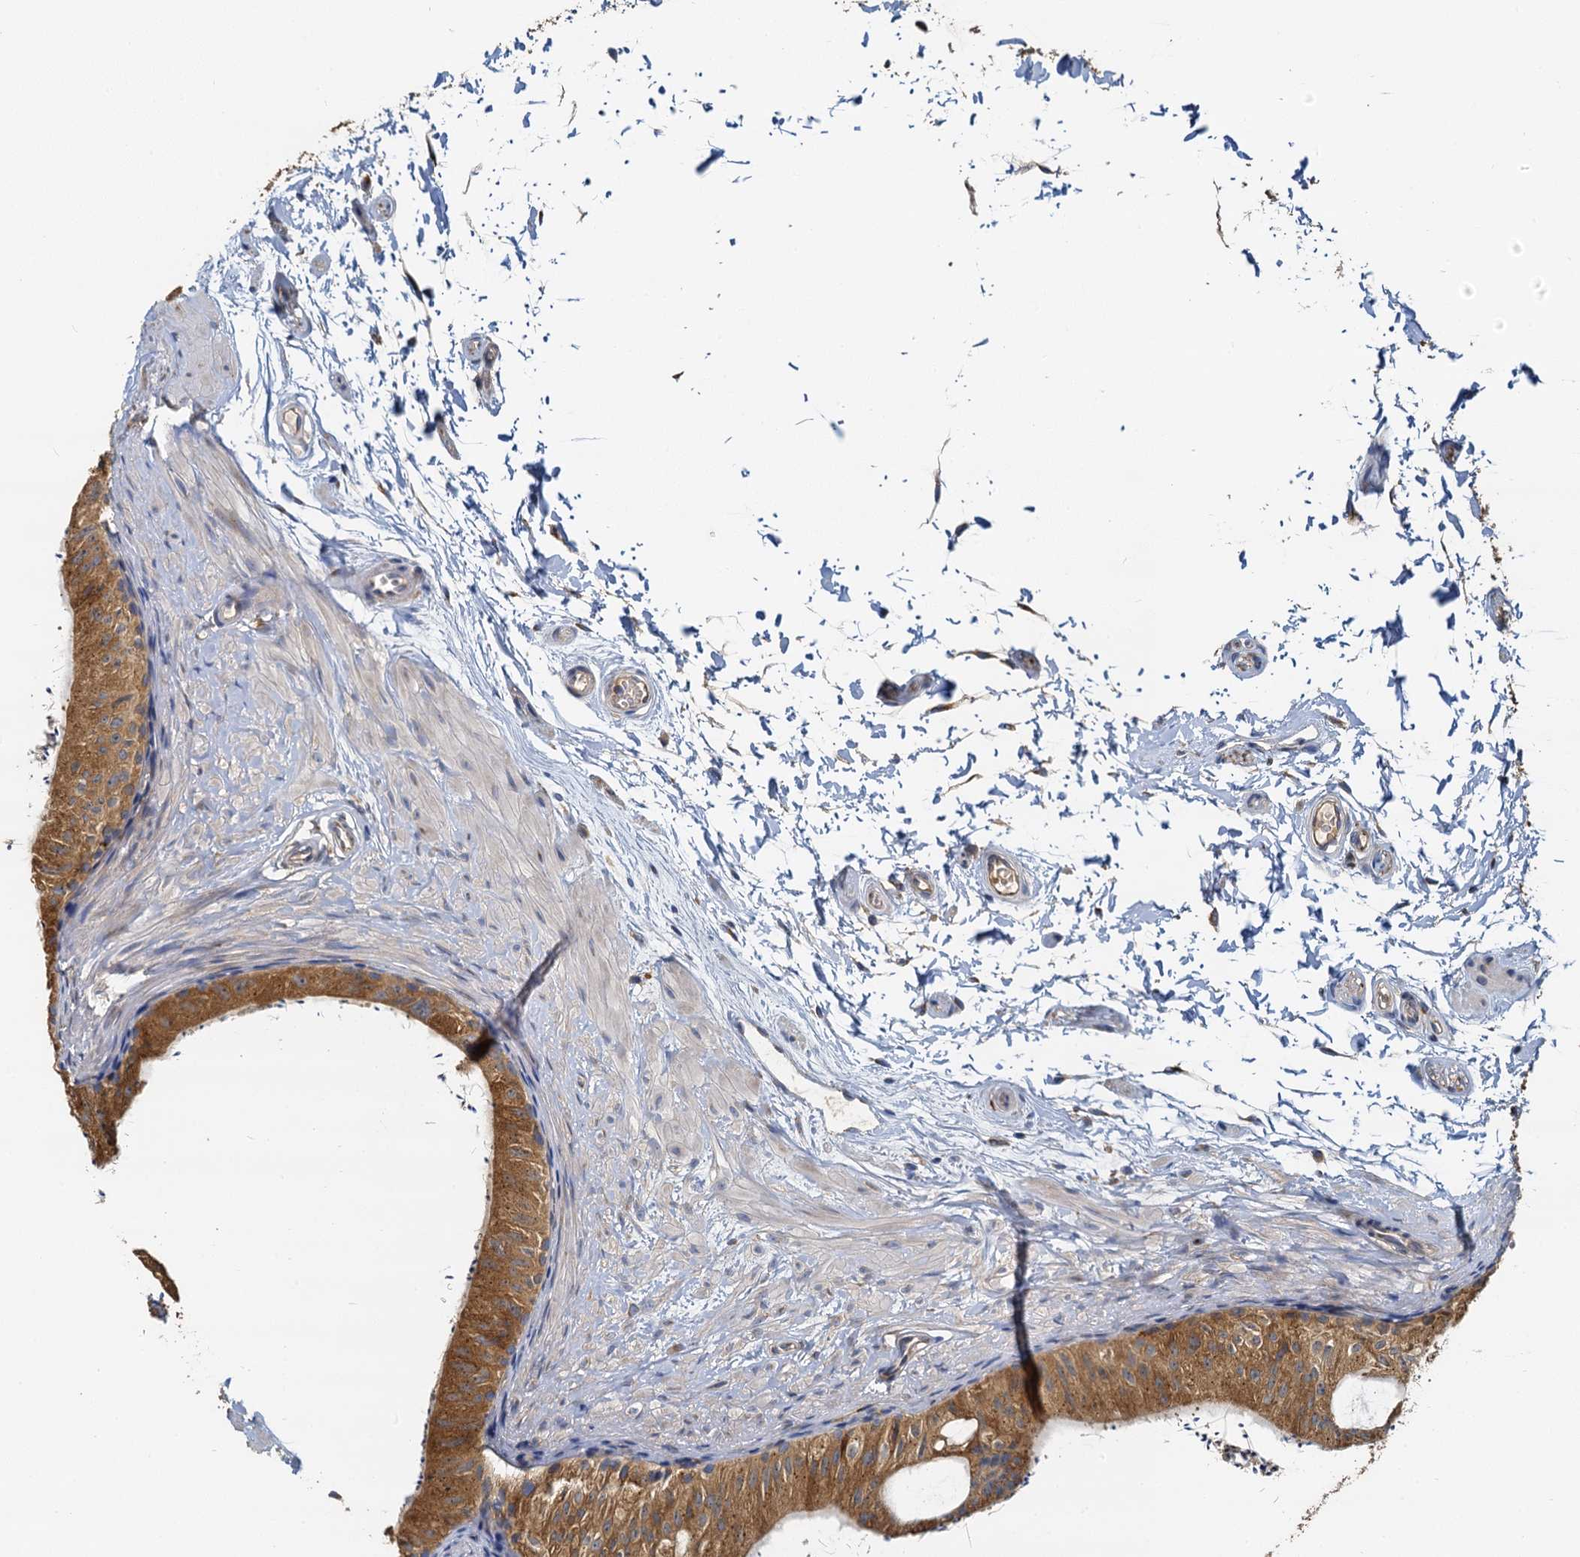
{"staining": {"intensity": "moderate", "quantity": ">75%", "location": "cytoplasmic/membranous"}, "tissue": "epididymis", "cell_type": "Glandular cells", "image_type": "normal", "snomed": [{"axis": "morphology", "description": "Normal tissue, NOS"}, {"axis": "topography", "description": "Epididymis"}], "caption": "An immunohistochemistry photomicrograph of normal tissue is shown. Protein staining in brown highlights moderate cytoplasmic/membranous positivity in epididymis within glandular cells.", "gene": "NKAPD1", "patient": {"sex": "male", "age": 50}}